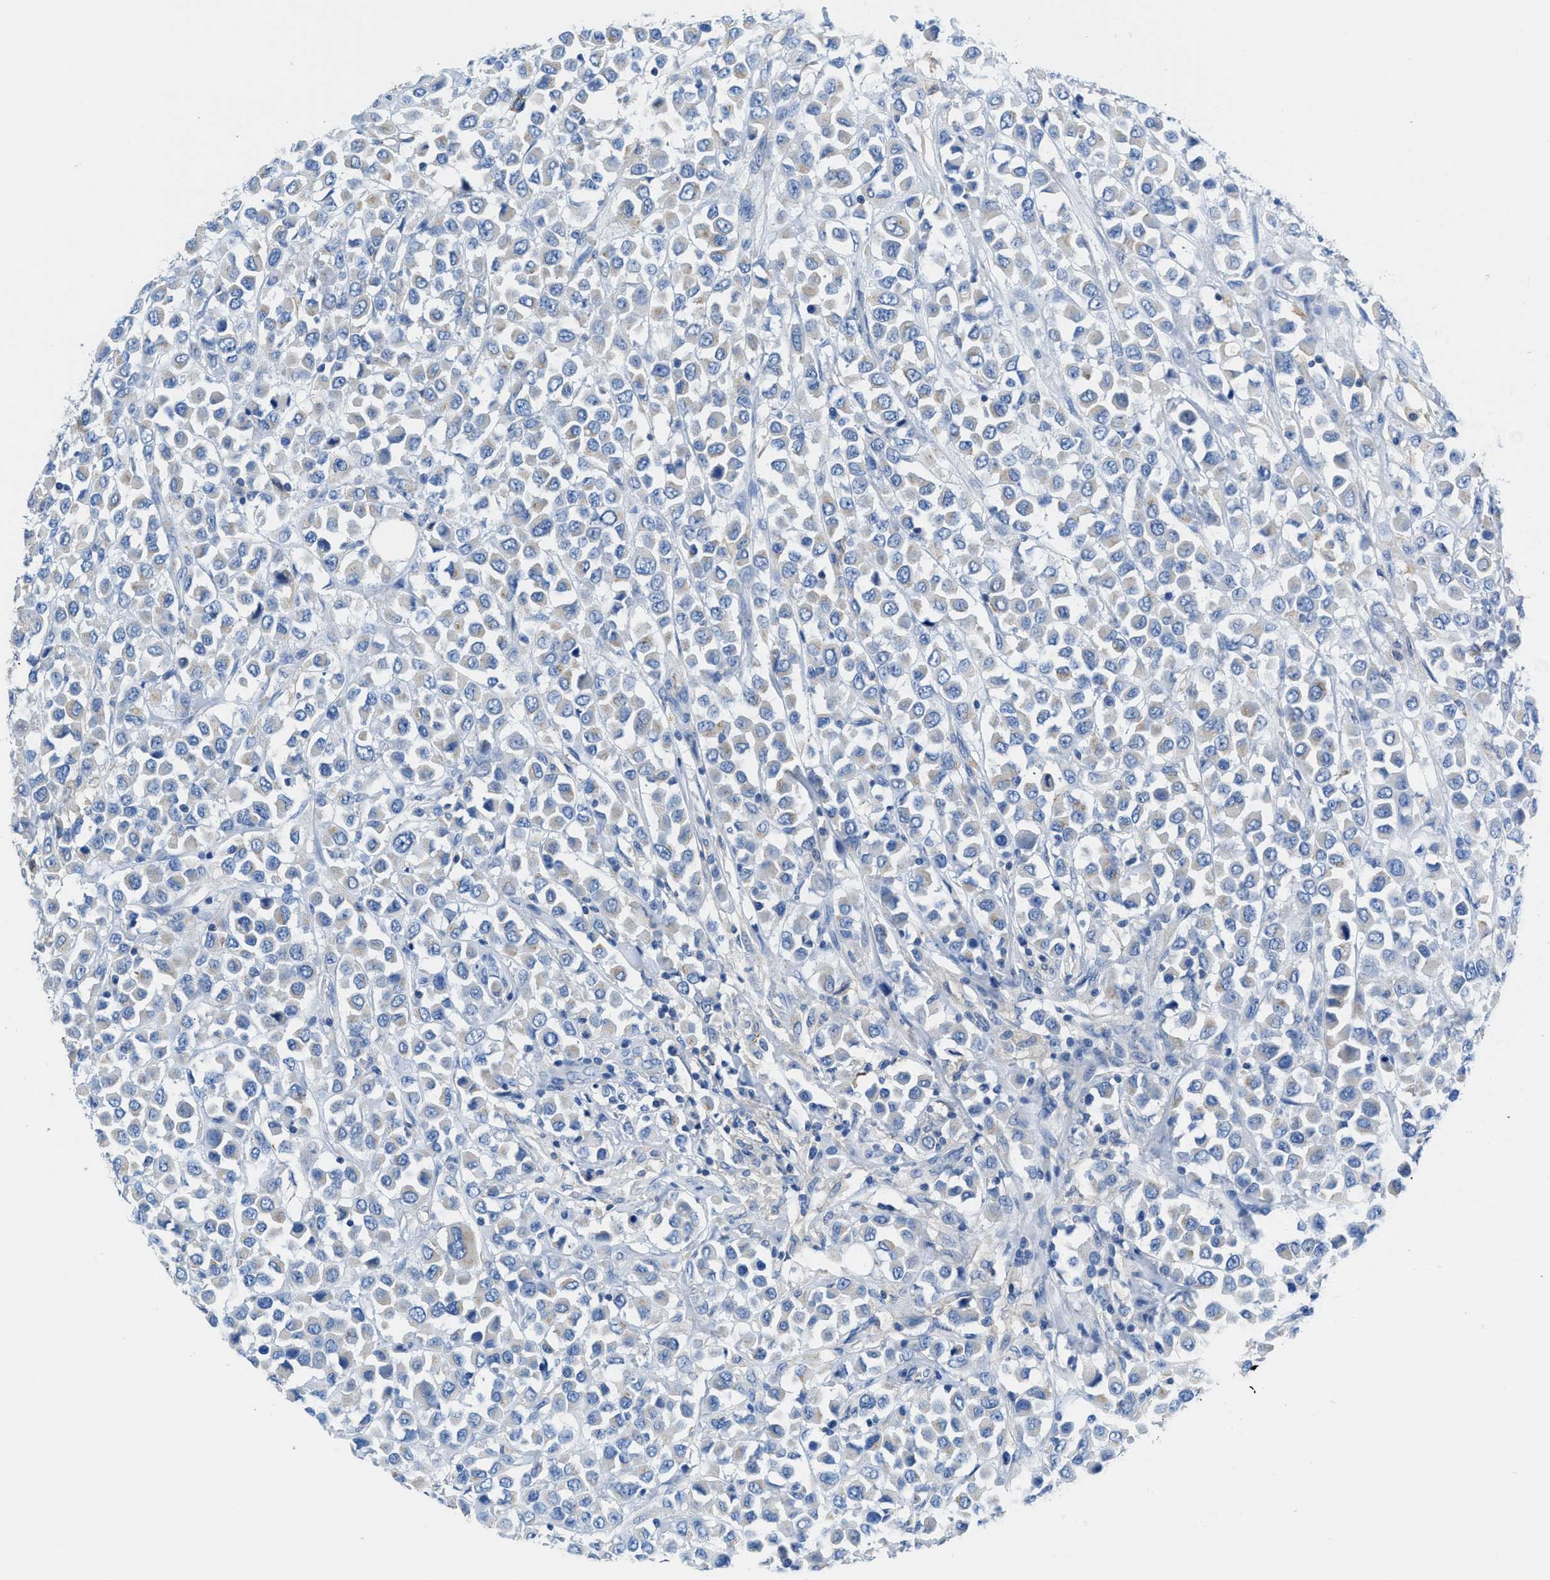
{"staining": {"intensity": "negative", "quantity": "none", "location": "none"}, "tissue": "breast cancer", "cell_type": "Tumor cells", "image_type": "cancer", "snomed": [{"axis": "morphology", "description": "Duct carcinoma"}, {"axis": "topography", "description": "Breast"}], "caption": "Tumor cells show no significant staining in breast cancer.", "gene": "NEB", "patient": {"sex": "female", "age": 61}}